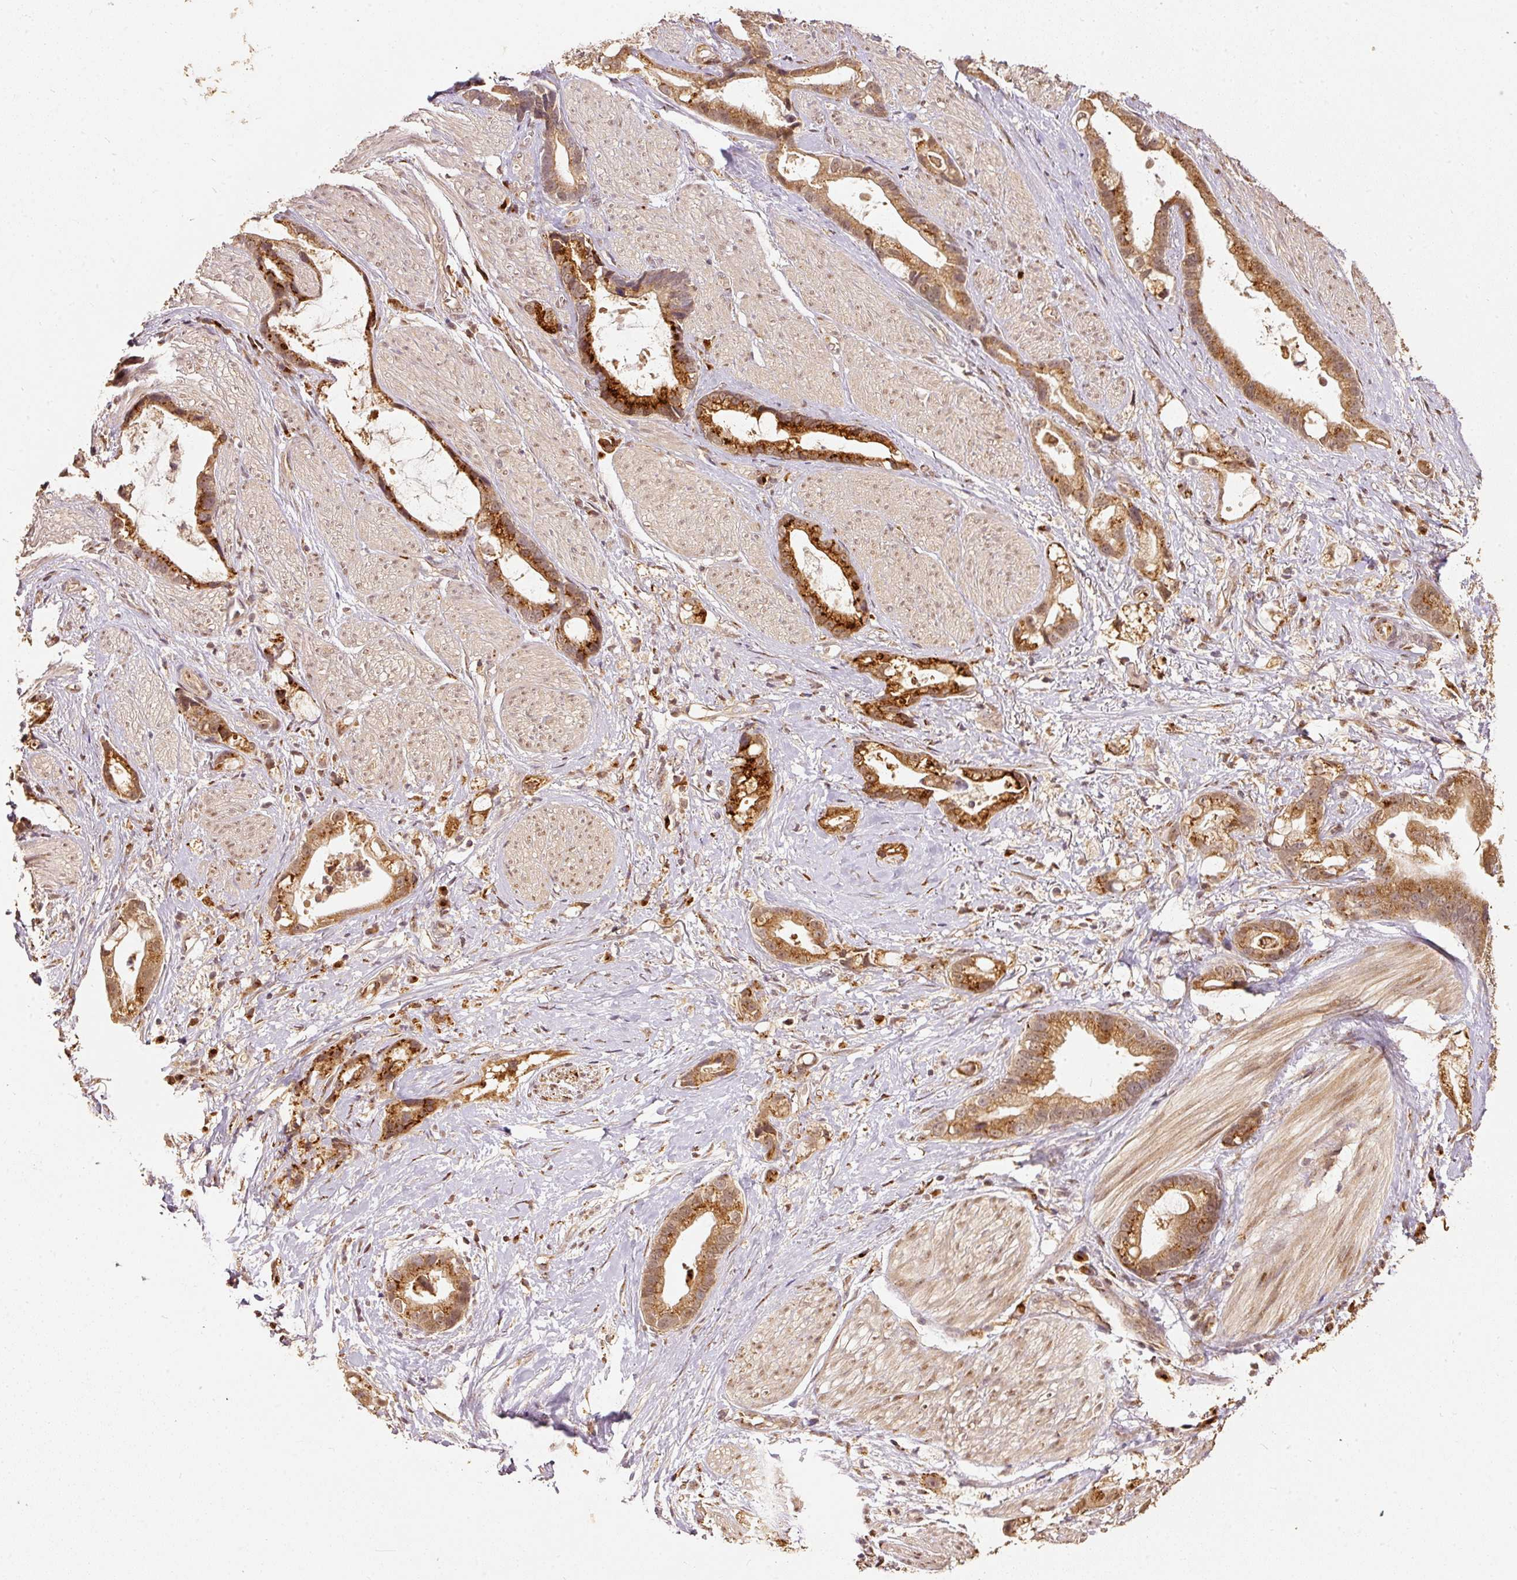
{"staining": {"intensity": "strong", "quantity": ">75%", "location": "cytoplasmic/membranous"}, "tissue": "stomach cancer", "cell_type": "Tumor cells", "image_type": "cancer", "snomed": [{"axis": "morphology", "description": "Adenocarcinoma, NOS"}, {"axis": "topography", "description": "Stomach"}], "caption": "High-magnification brightfield microscopy of stomach adenocarcinoma stained with DAB (brown) and counterstained with hematoxylin (blue). tumor cells exhibit strong cytoplasmic/membranous staining is identified in approximately>75% of cells.", "gene": "FUT8", "patient": {"sex": "male", "age": 55}}